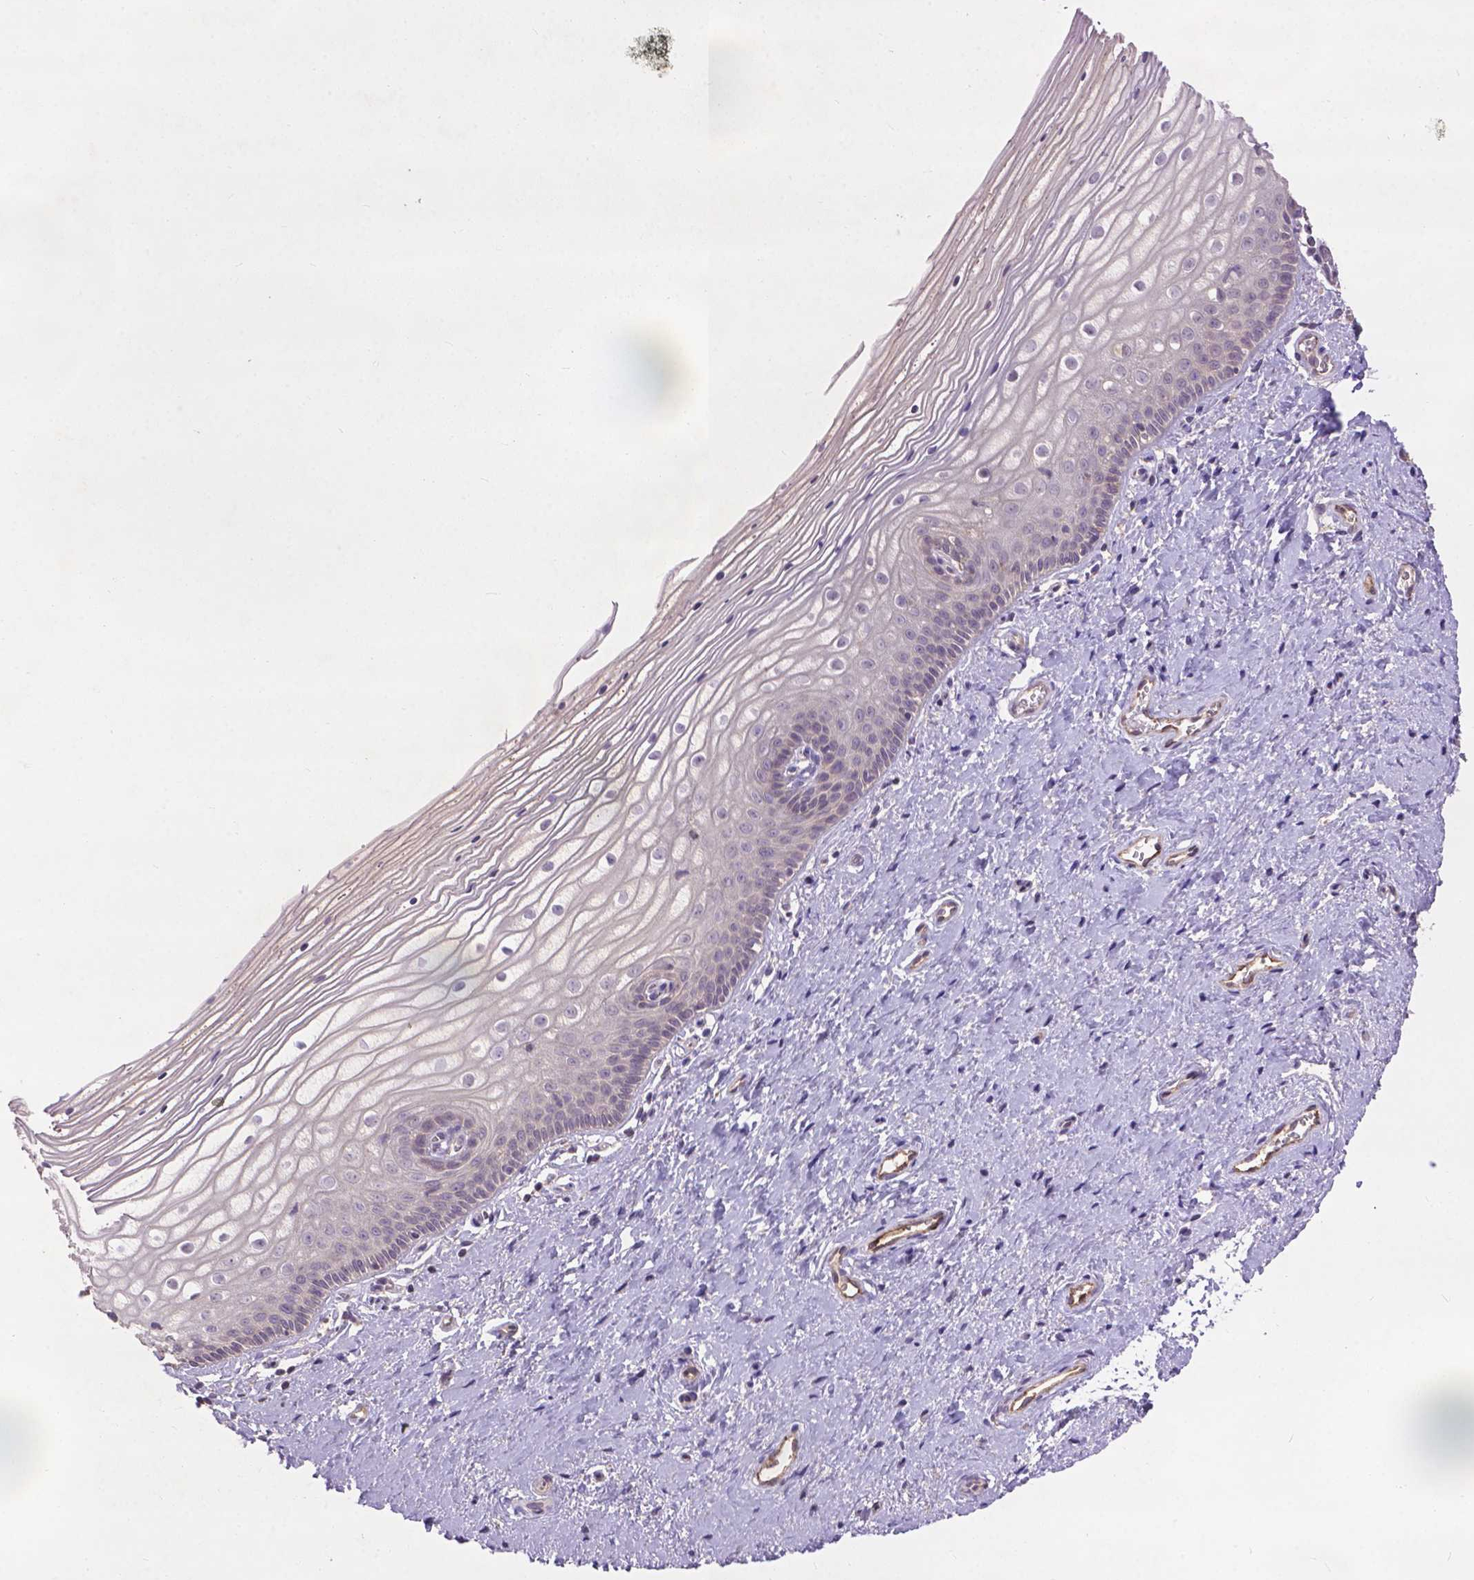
{"staining": {"intensity": "negative", "quantity": "none", "location": "none"}, "tissue": "vagina", "cell_type": "Squamous epithelial cells", "image_type": "normal", "snomed": [{"axis": "morphology", "description": "Normal tissue, NOS"}, {"axis": "topography", "description": "Vagina"}], "caption": "IHC of normal vagina displays no staining in squamous epithelial cells.", "gene": "ZNF337", "patient": {"sex": "female", "age": 39}}